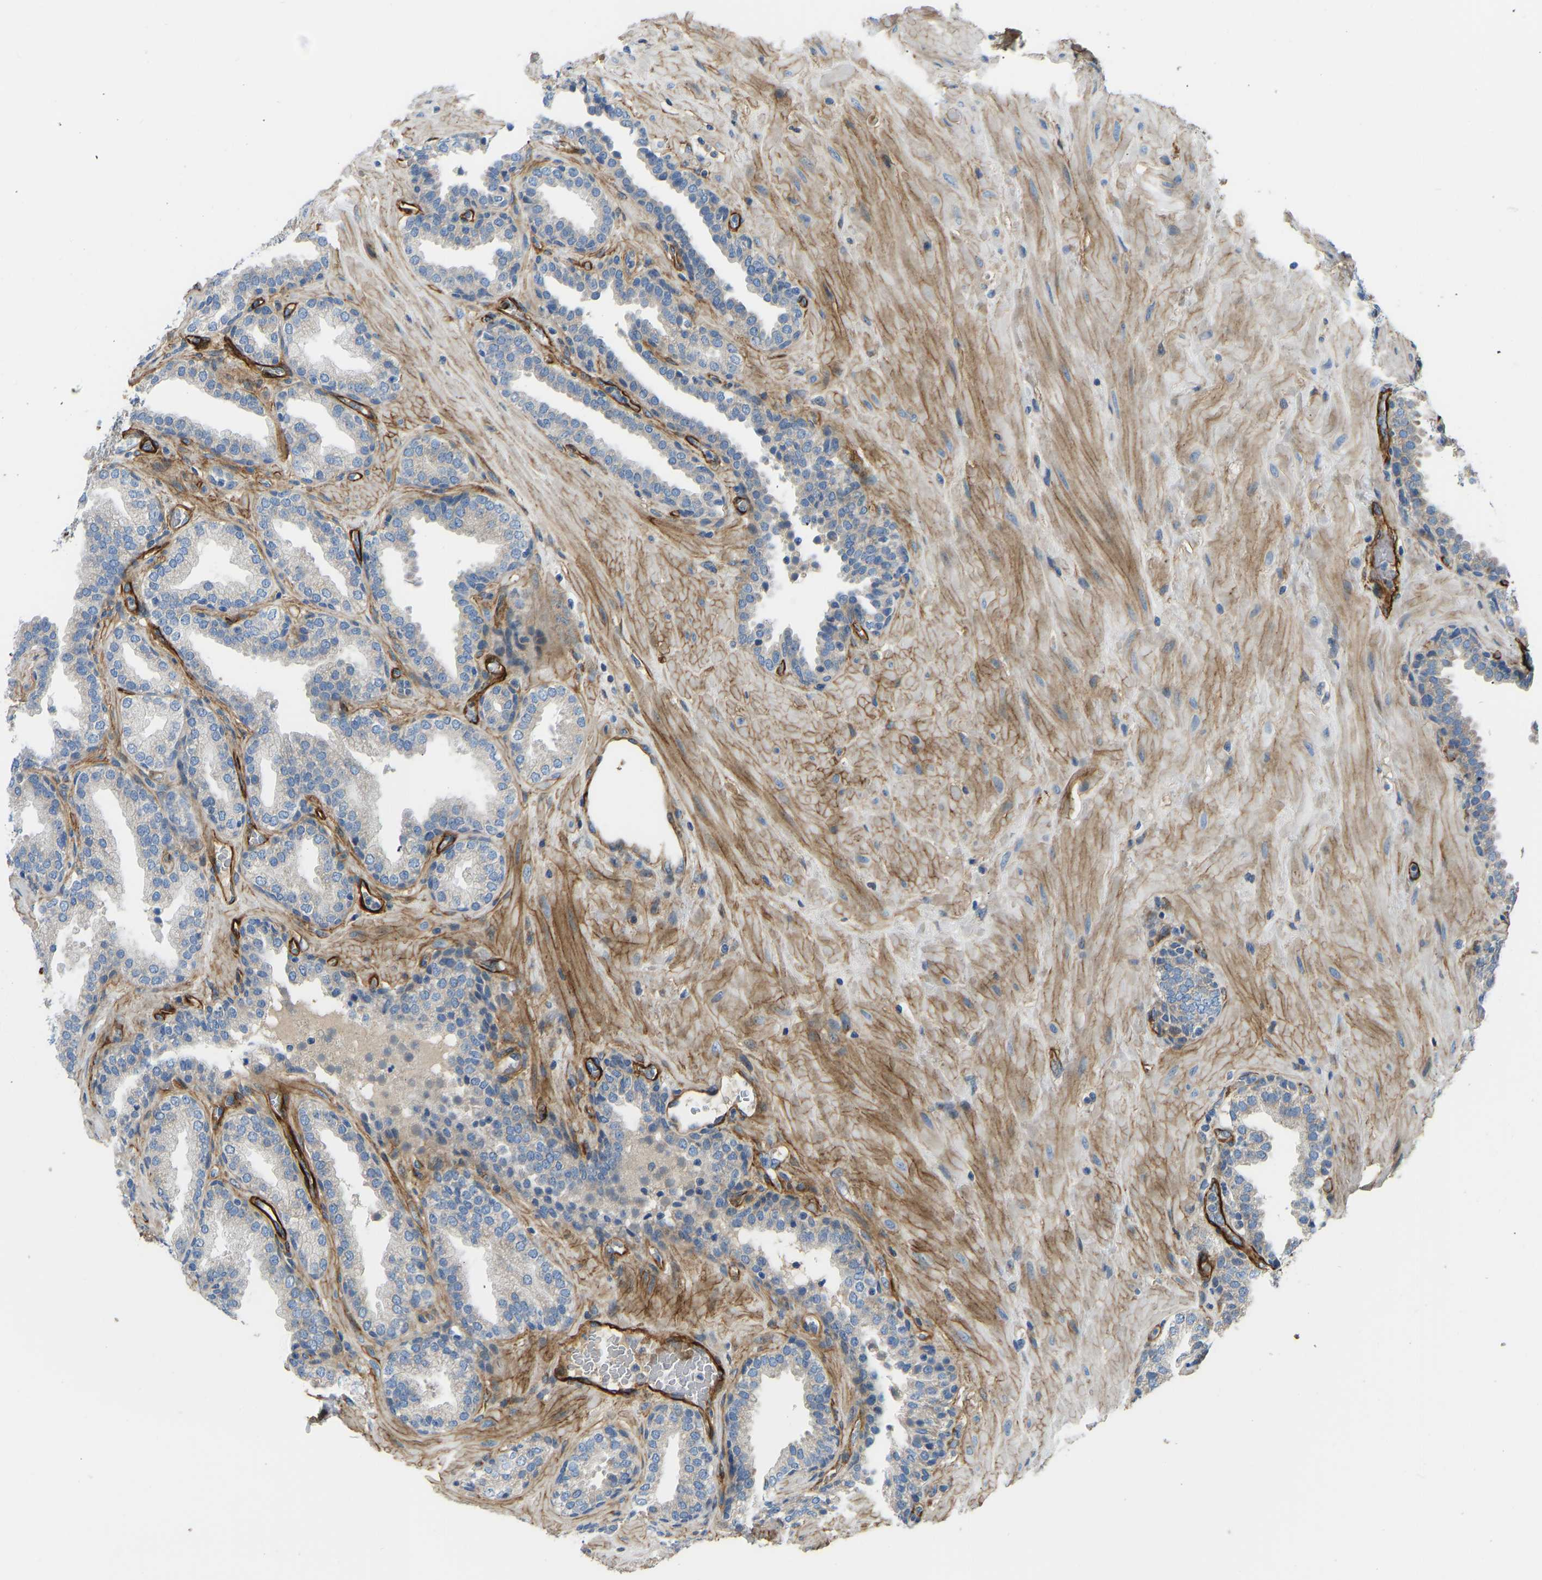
{"staining": {"intensity": "negative", "quantity": "none", "location": "none"}, "tissue": "prostate", "cell_type": "Glandular cells", "image_type": "normal", "snomed": [{"axis": "morphology", "description": "Normal tissue, NOS"}, {"axis": "topography", "description": "Prostate"}], "caption": "Image shows no significant protein staining in glandular cells of unremarkable prostate.", "gene": "COL15A1", "patient": {"sex": "male", "age": 51}}